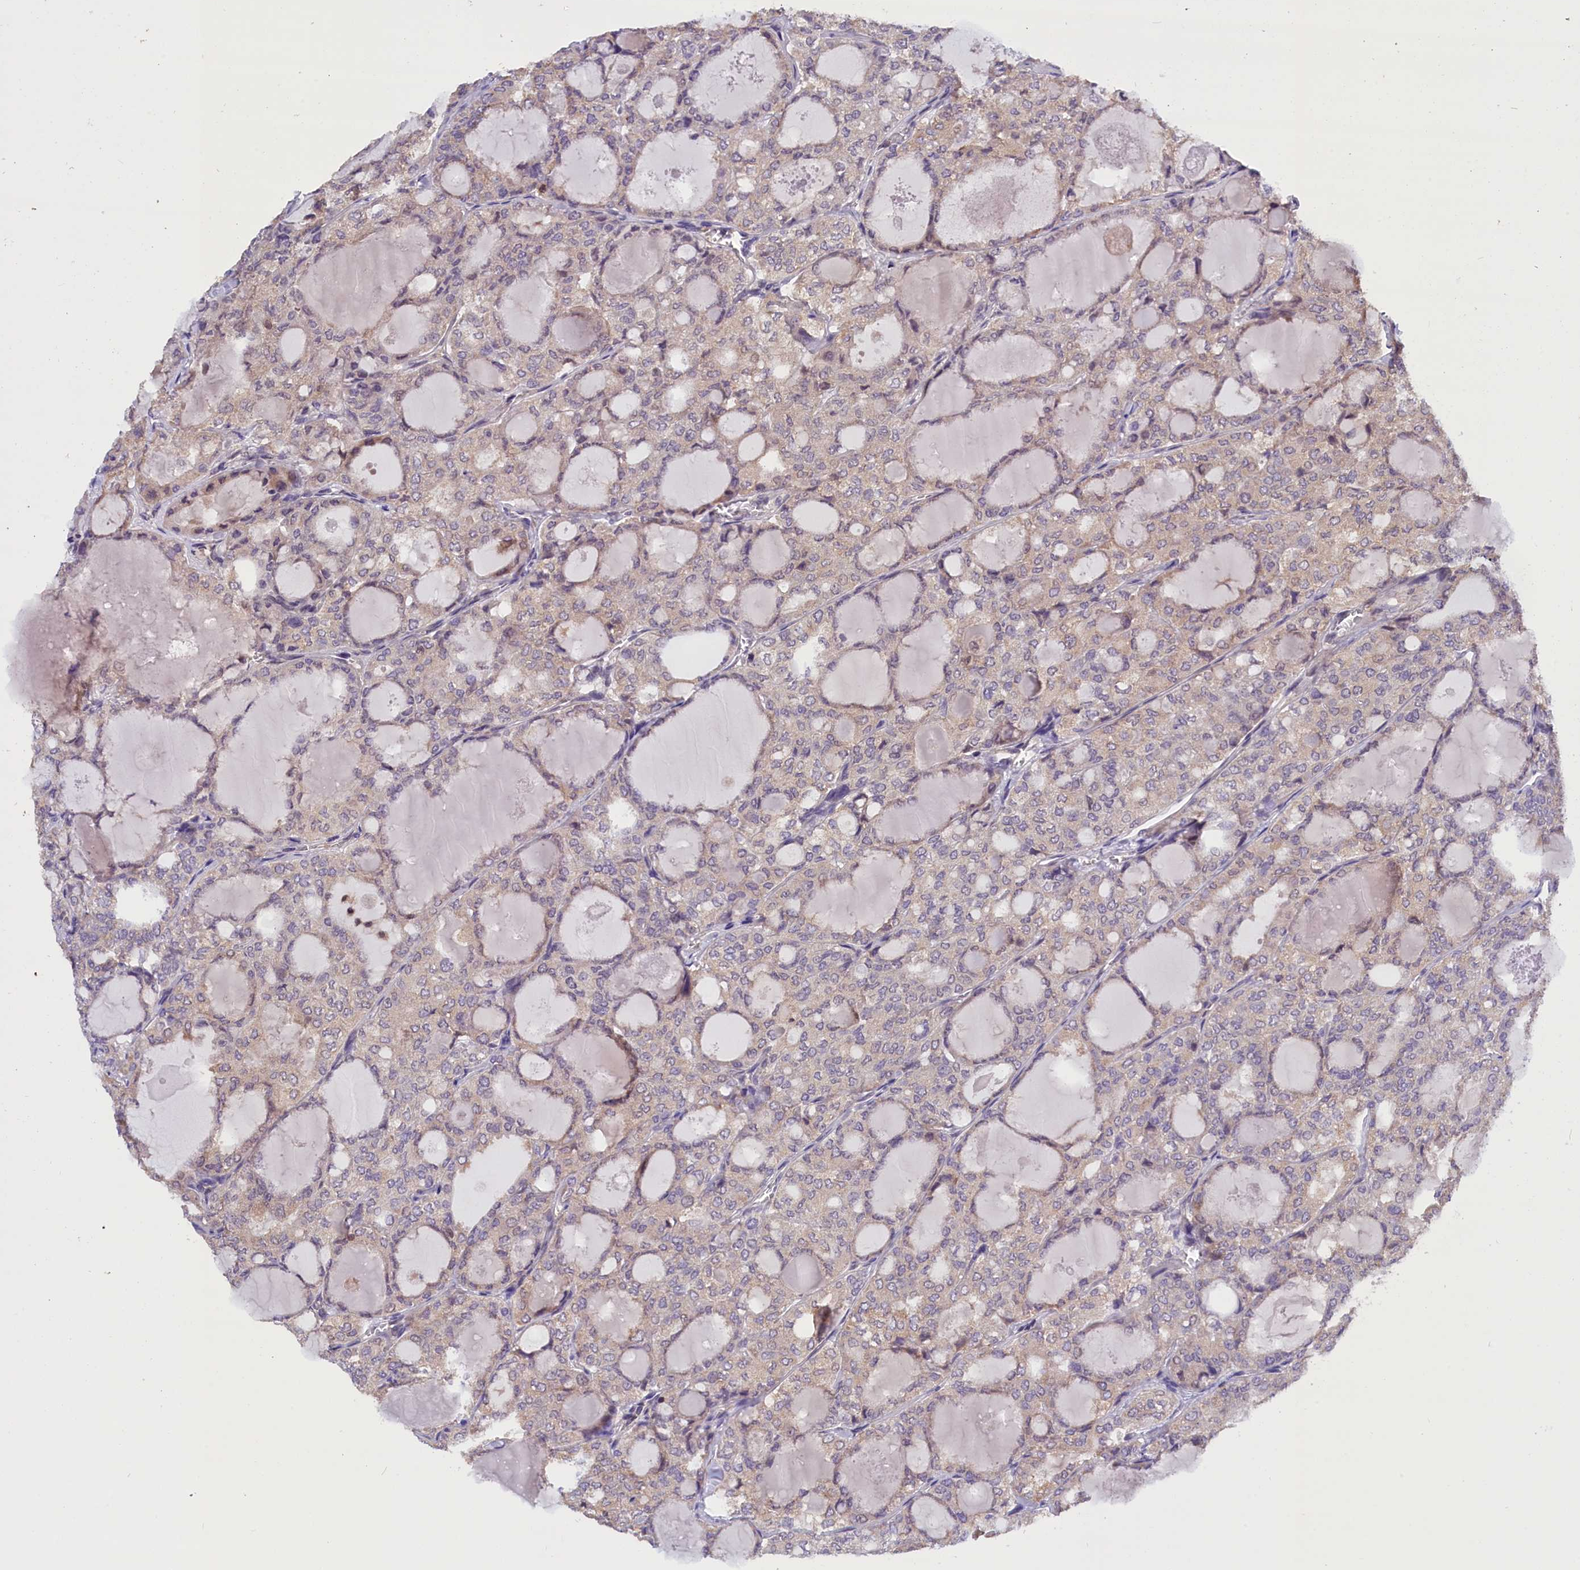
{"staining": {"intensity": "weak", "quantity": "<25%", "location": "cytoplasmic/membranous"}, "tissue": "thyroid cancer", "cell_type": "Tumor cells", "image_type": "cancer", "snomed": [{"axis": "morphology", "description": "Follicular adenoma carcinoma, NOS"}, {"axis": "topography", "description": "Thyroid gland"}], "caption": "The image displays no significant positivity in tumor cells of thyroid cancer.", "gene": "TBCB", "patient": {"sex": "male", "age": 75}}